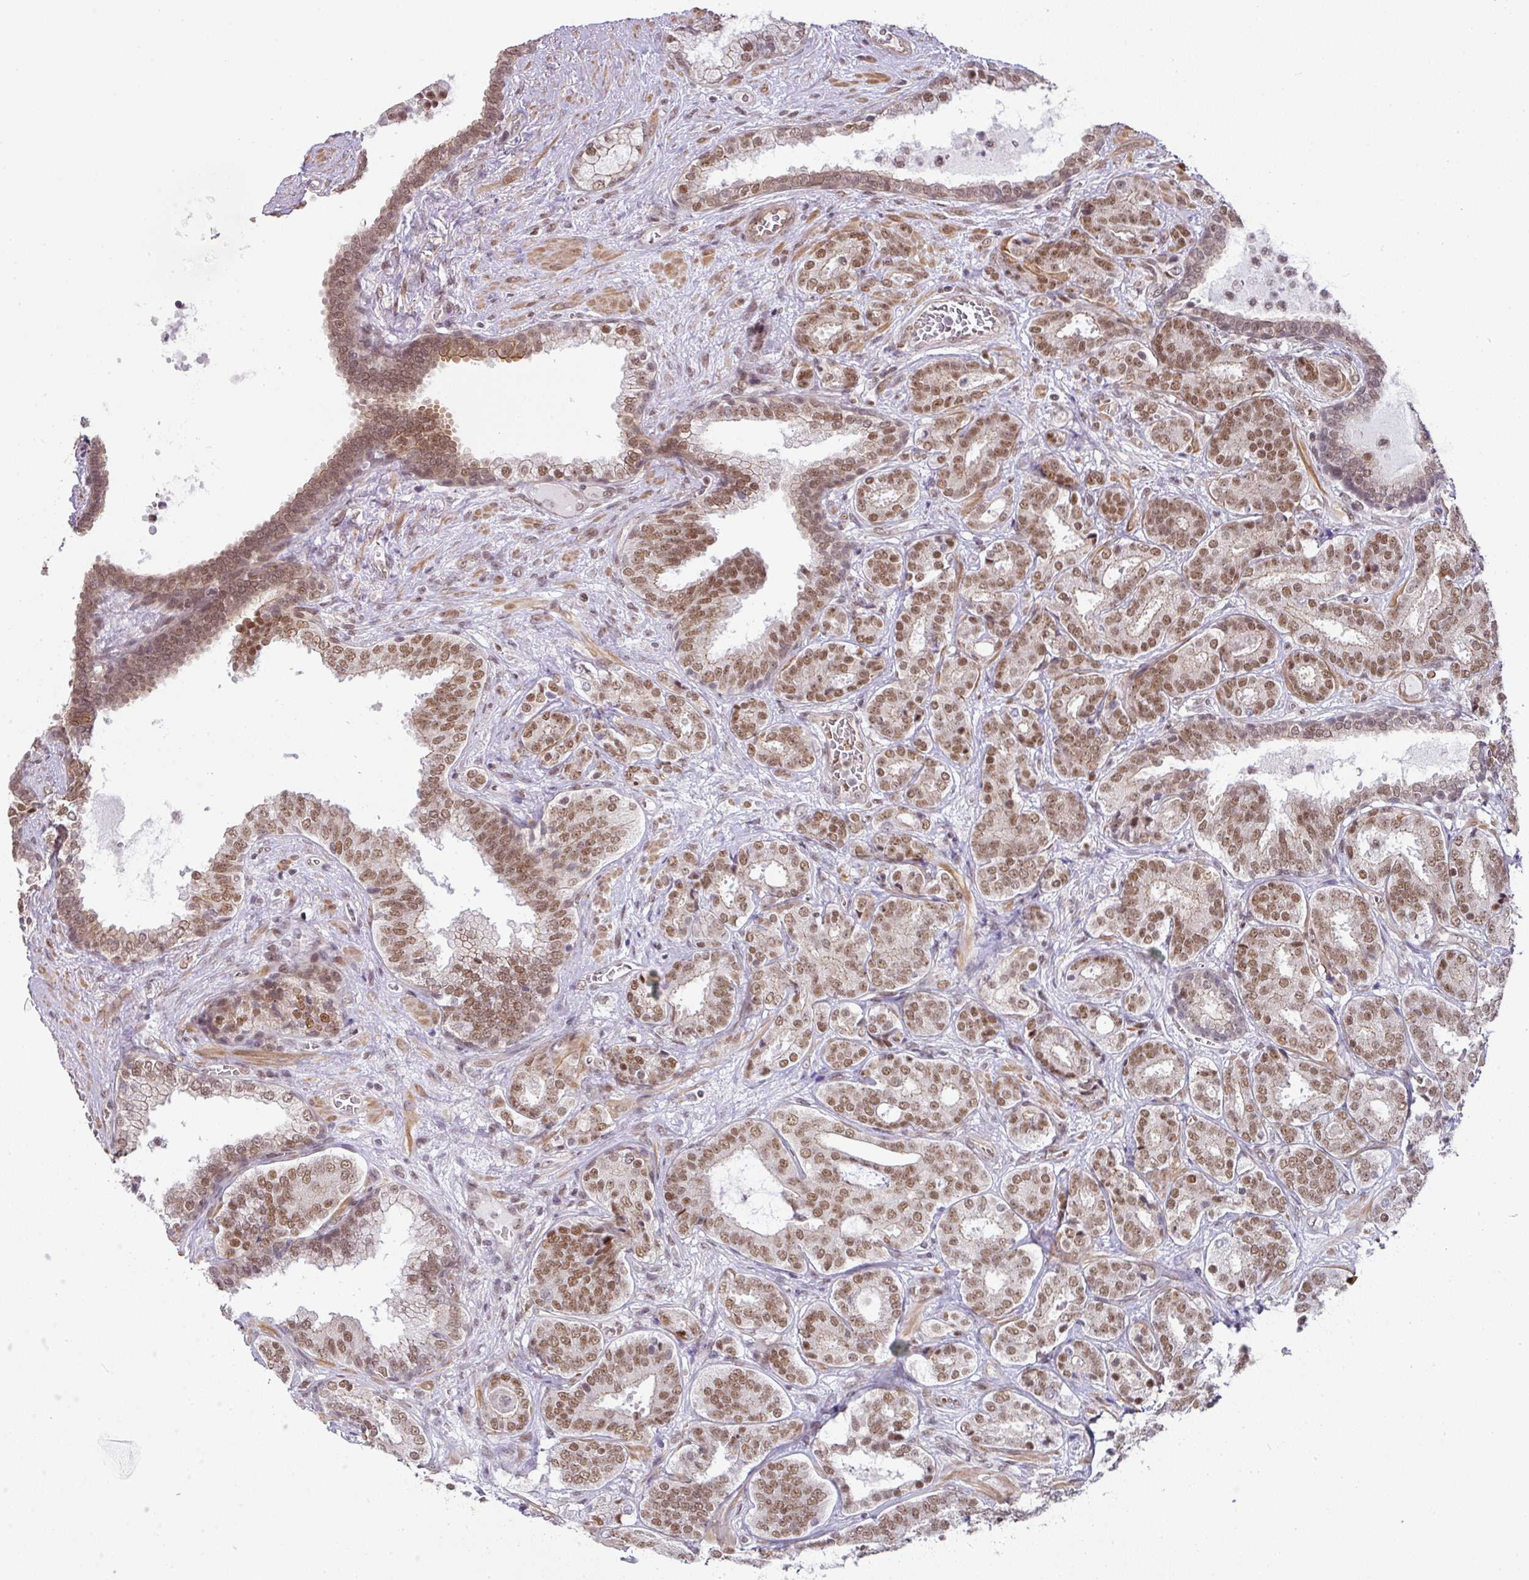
{"staining": {"intensity": "moderate", "quantity": ">75%", "location": "nuclear"}, "tissue": "prostate cancer", "cell_type": "Tumor cells", "image_type": "cancer", "snomed": [{"axis": "morphology", "description": "Adenocarcinoma, High grade"}, {"axis": "topography", "description": "Prostate"}], "caption": "Protein staining of prostate cancer (high-grade adenocarcinoma) tissue exhibits moderate nuclear positivity in approximately >75% of tumor cells.", "gene": "NCOA5", "patient": {"sex": "male", "age": 65}}